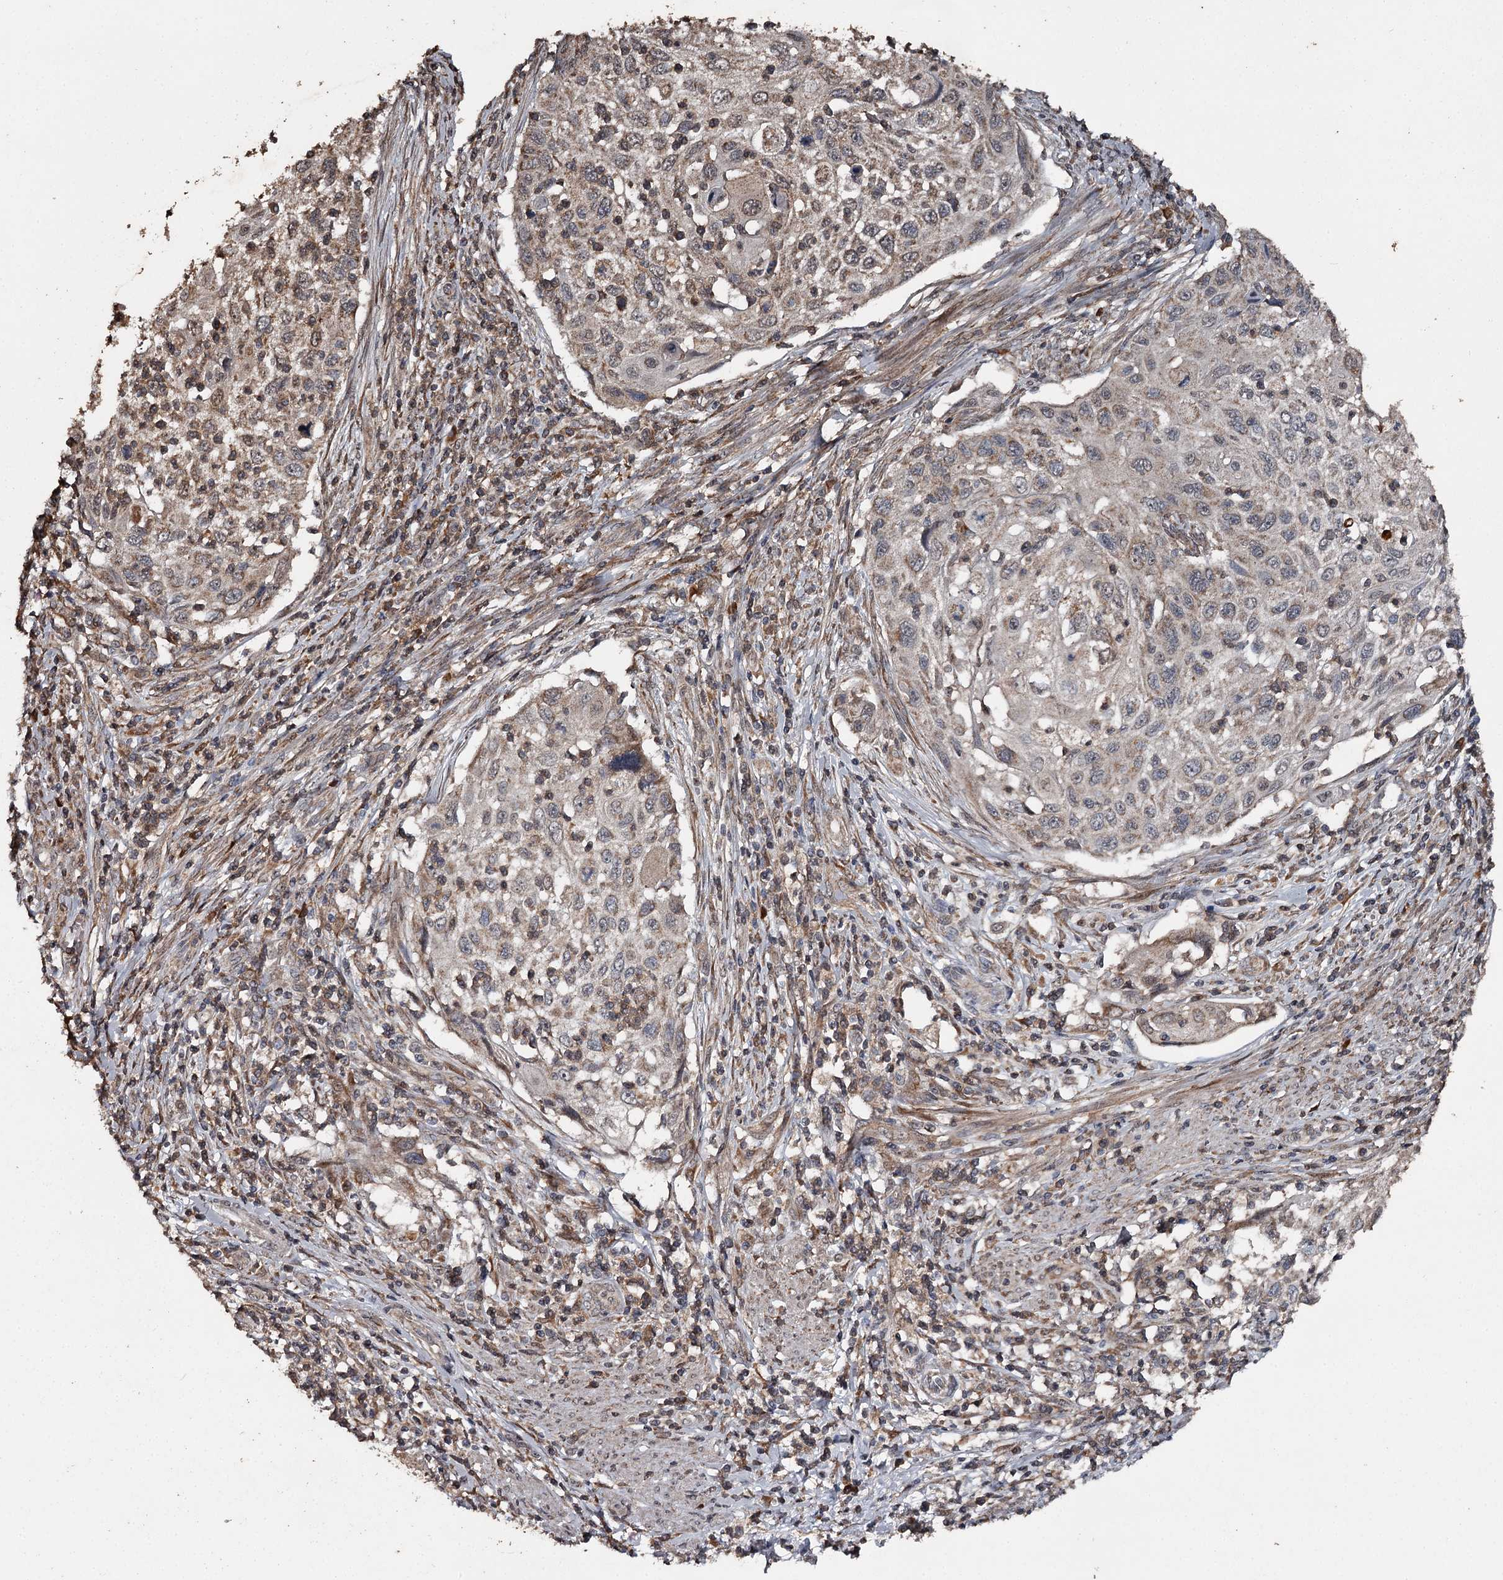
{"staining": {"intensity": "moderate", "quantity": ">75%", "location": "cytoplasmic/membranous"}, "tissue": "cervical cancer", "cell_type": "Tumor cells", "image_type": "cancer", "snomed": [{"axis": "morphology", "description": "Squamous cell carcinoma, NOS"}, {"axis": "topography", "description": "Cervix"}], "caption": "There is medium levels of moderate cytoplasmic/membranous staining in tumor cells of cervical squamous cell carcinoma, as demonstrated by immunohistochemical staining (brown color).", "gene": "WIPI1", "patient": {"sex": "female", "age": 70}}